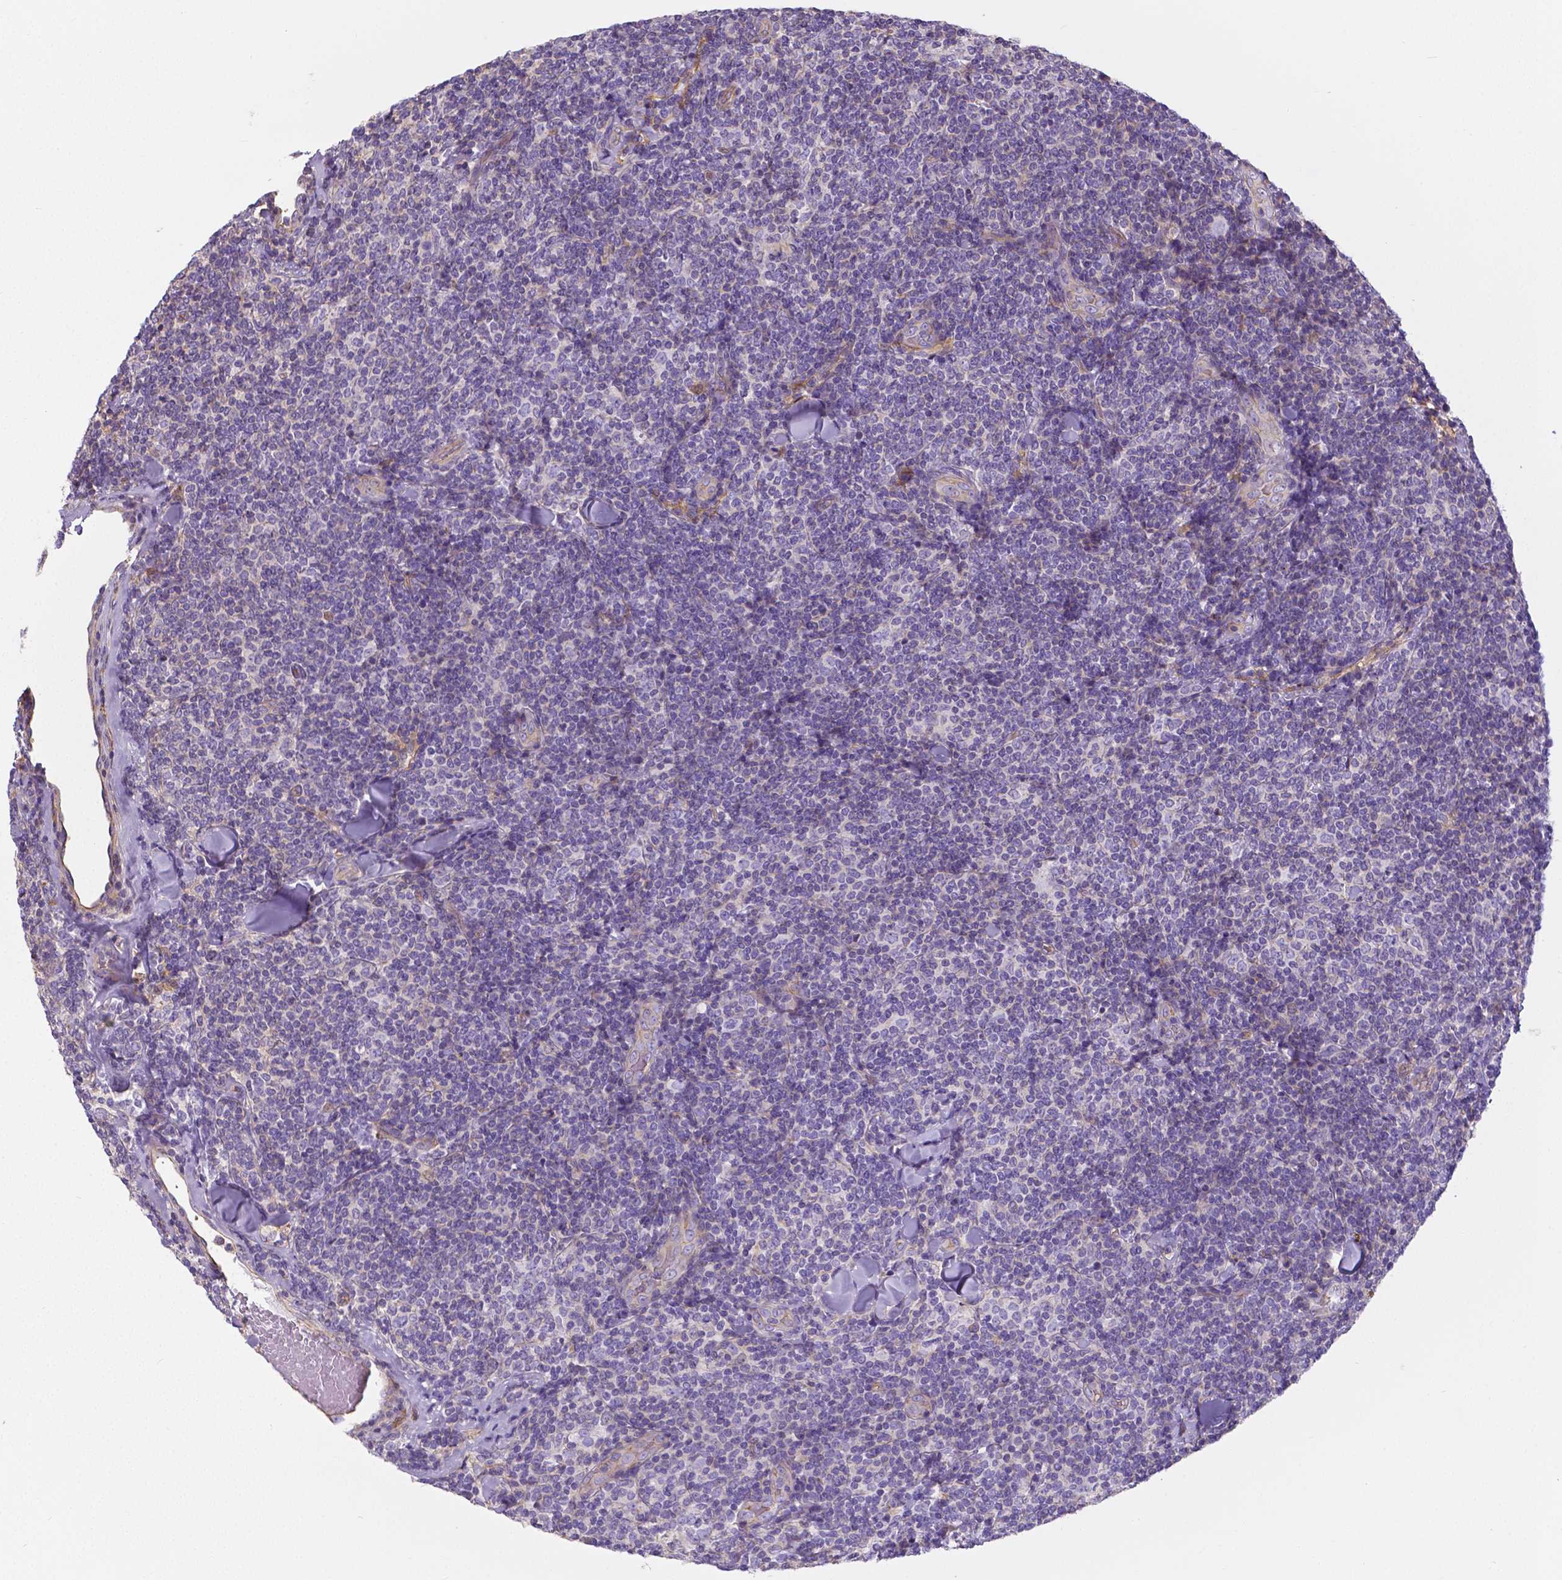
{"staining": {"intensity": "negative", "quantity": "none", "location": "none"}, "tissue": "lymphoma", "cell_type": "Tumor cells", "image_type": "cancer", "snomed": [{"axis": "morphology", "description": "Malignant lymphoma, non-Hodgkin's type, Low grade"}, {"axis": "topography", "description": "Lymph node"}], "caption": "The histopathology image shows no staining of tumor cells in lymphoma.", "gene": "CRMP1", "patient": {"sex": "female", "age": 56}}